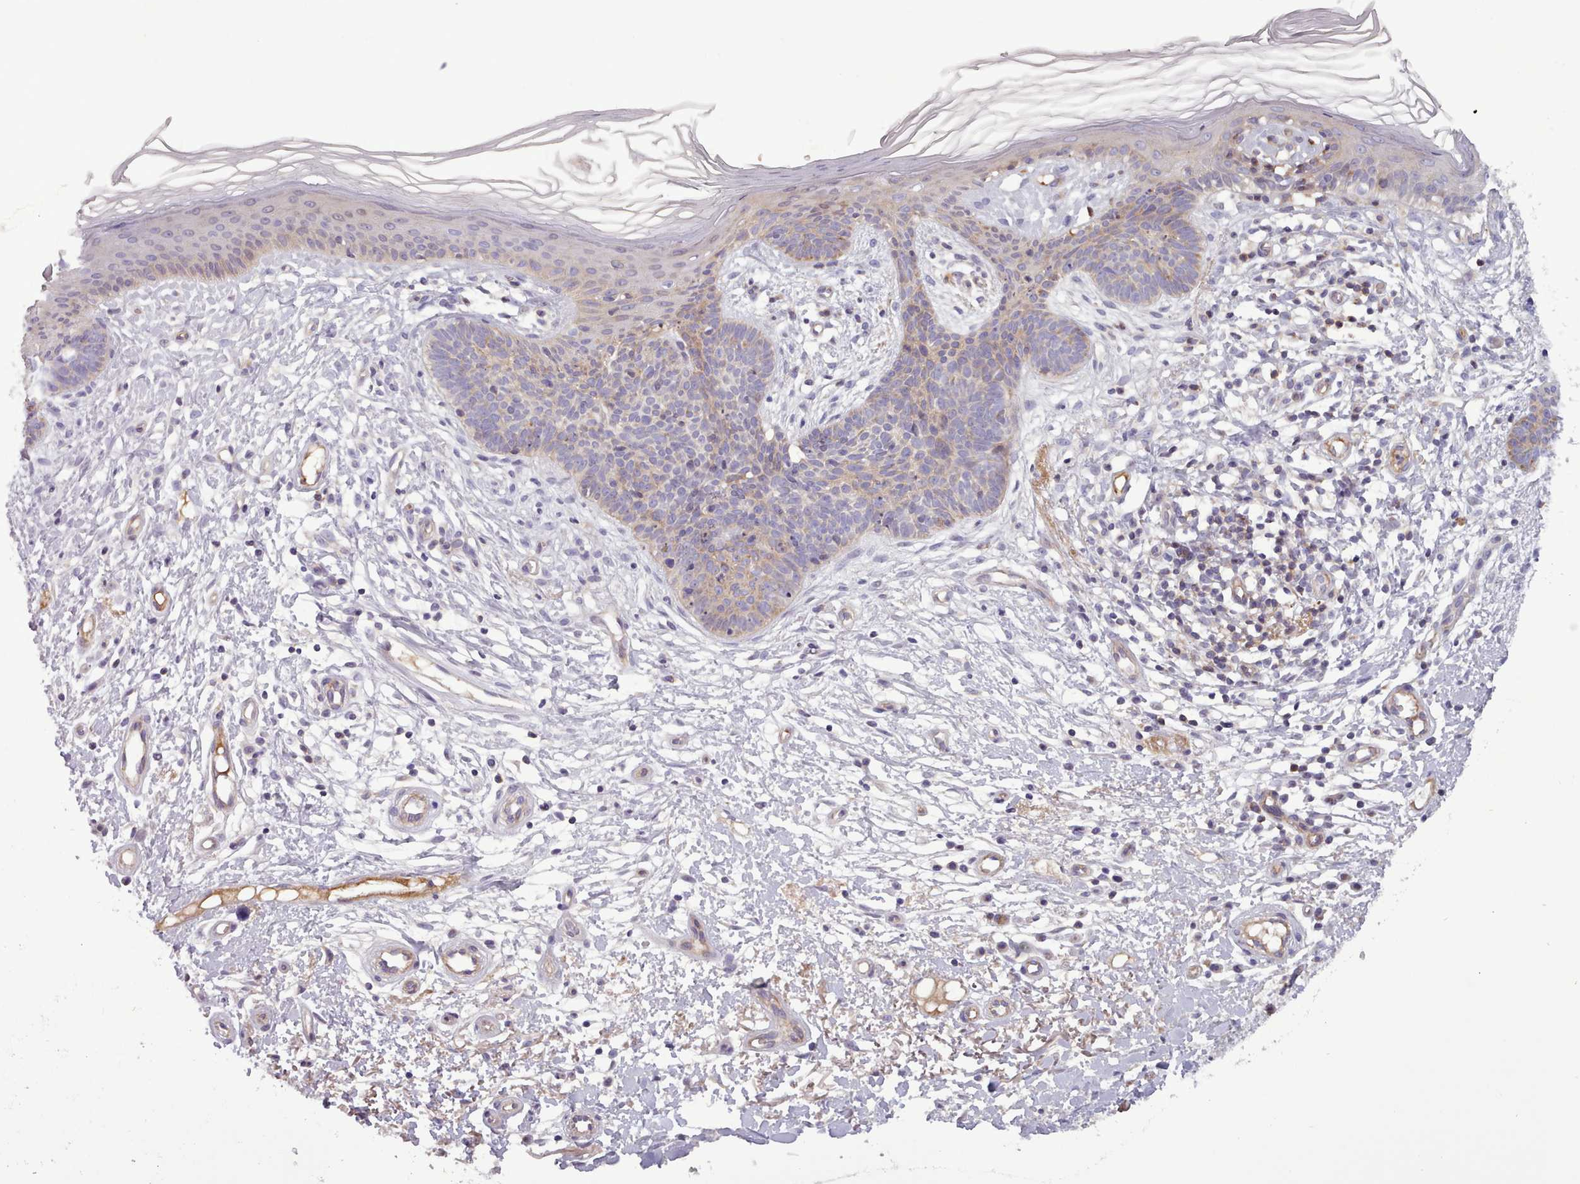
{"staining": {"intensity": "negative", "quantity": "none", "location": "none"}, "tissue": "skin cancer", "cell_type": "Tumor cells", "image_type": "cancer", "snomed": [{"axis": "morphology", "description": "Basal cell carcinoma"}, {"axis": "topography", "description": "Skin"}], "caption": "Tumor cells show no significant expression in skin cancer.", "gene": "TENT4B", "patient": {"sex": "male", "age": 78}}